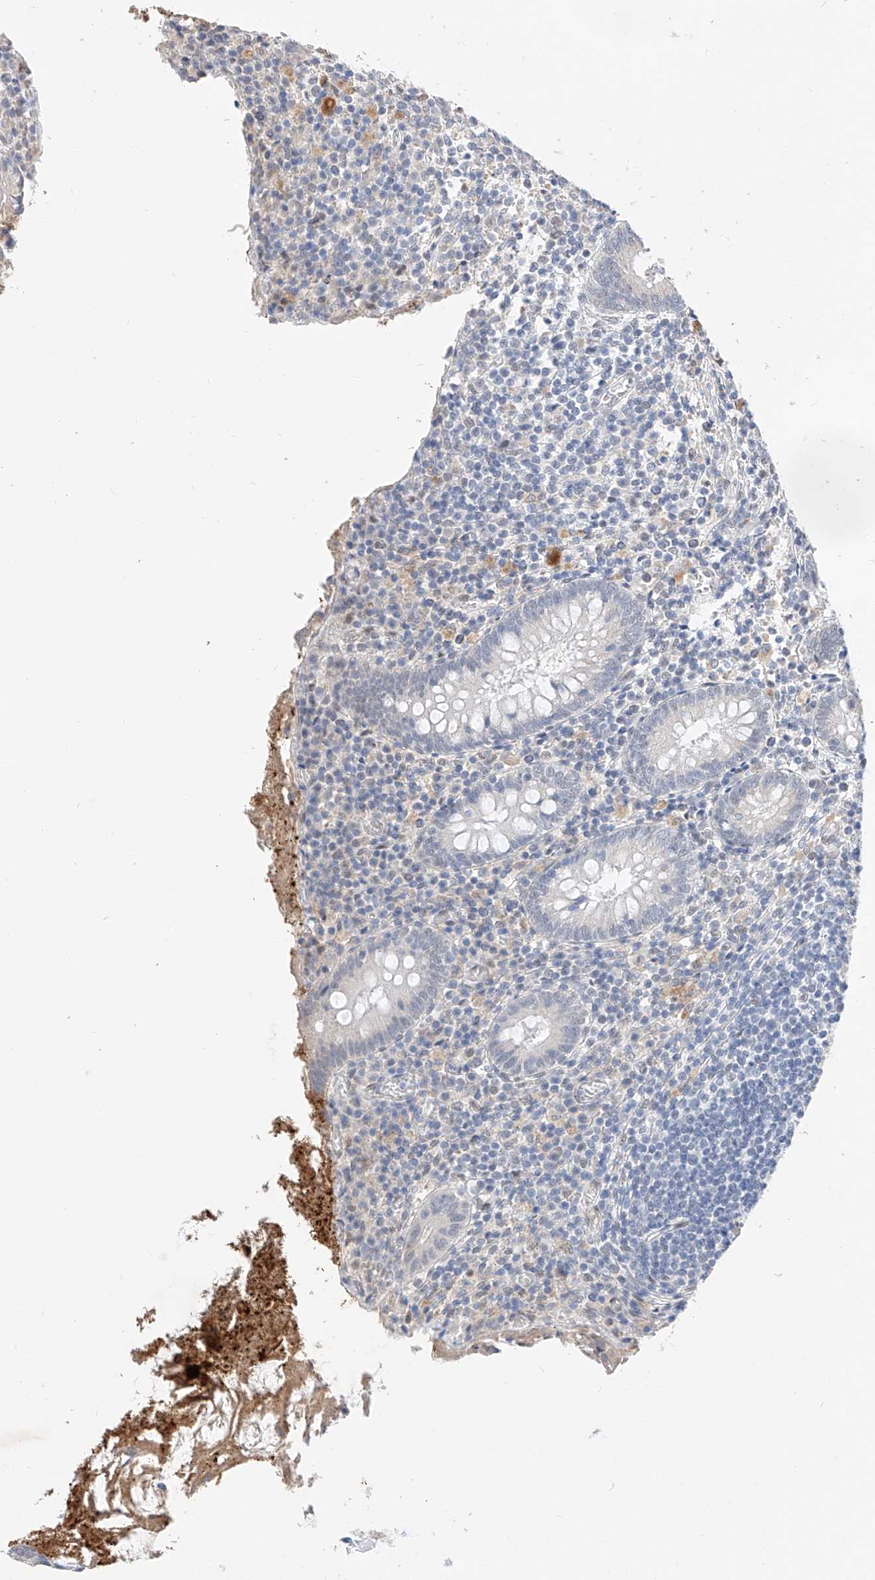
{"staining": {"intensity": "negative", "quantity": "none", "location": "none"}, "tissue": "appendix", "cell_type": "Glandular cells", "image_type": "normal", "snomed": [{"axis": "morphology", "description": "Normal tissue, NOS"}, {"axis": "topography", "description": "Appendix"}], "caption": "Benign appendix was stained to show a protein in brown. There is no significant positivity in glandular cells. (Immunohistochemistry (ihc), brightfield microscopy, high magnification).", "gene": "KCNJ1", "patient": {"sex": "female", "age": 17}}